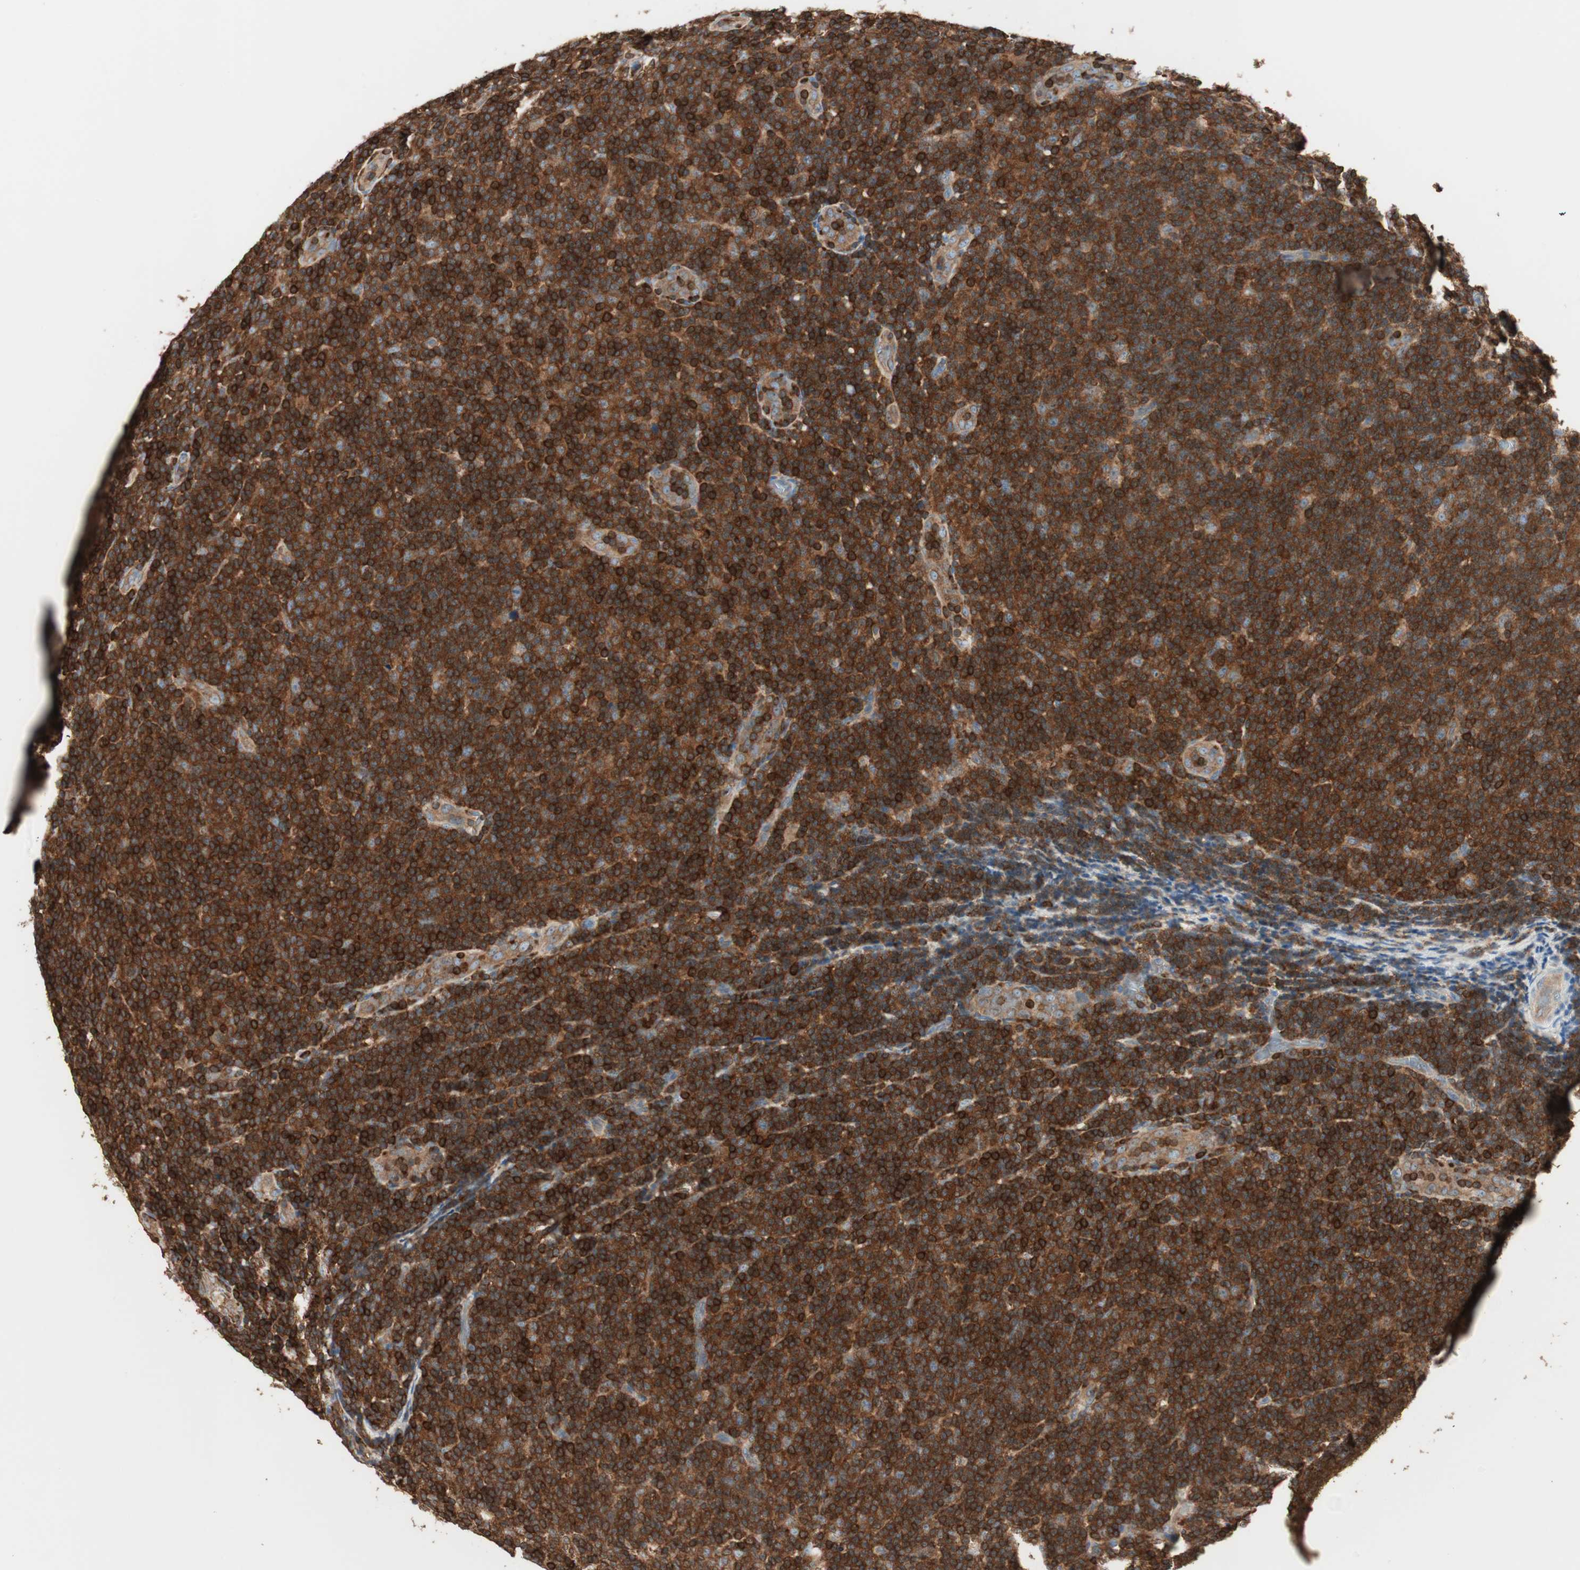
{"staining": {"intensity": "strong", "quantity": ">75%", "location": "cytoplasmic/membranous"}, "tissue": "lymphoma", "cell_type": "Tumor cells", "image_type": "cancer", "snomed": [{"axis": "morphology", "description": "Malignant lymphoma, non-Hodgkin's type, Low grade"}, {"axis": "topography", "description": "Lymph node"}], "caption": "Immunohistochemical staining of human low-grade malignant lymphoma, non-Hodgkin's type displays high levels of strong cytoplasmic/membranous protein positivity in about >75% of tumor cells.", "gene": "CRLF3", "patient": {"sex": "male", "age": 83}}